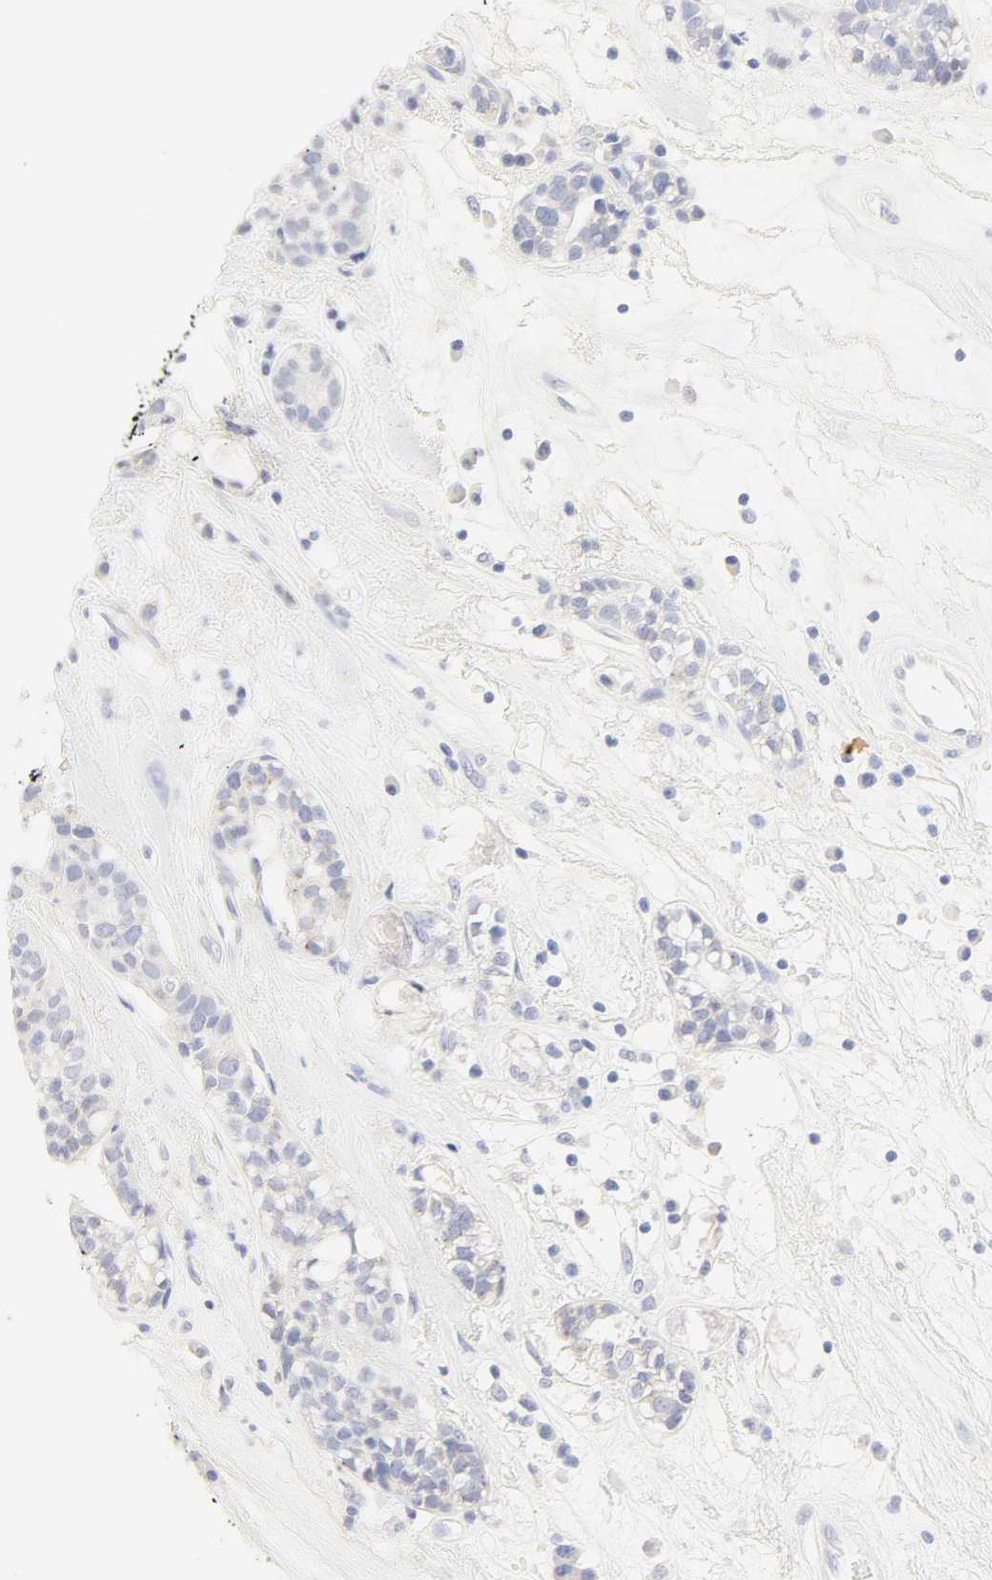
{"staining": {"intensity": "weak", "quantity": "<25%", "location": "cytoplasmic/membranous"}, "tissue": "head and neck cancer", "cell_type": "Tumor cells", "image_type": "cancer", "snomed": [{"axis": "morphology", "description": "Adenocarcinoma, NOS"}, {"axis": "topography", "description": "Salivary gland"}, {"axis": "topography", "description": "Head-Neck"}], "caption": "High power microscopy image of an immunohistochemistry (IHC) photomicrograph of head and neck adenocarcinoma, revealing no significant positivity in tumor cells.", "gene": "SLCO1B3", "patient": {"sex": "female", "age": 65}}